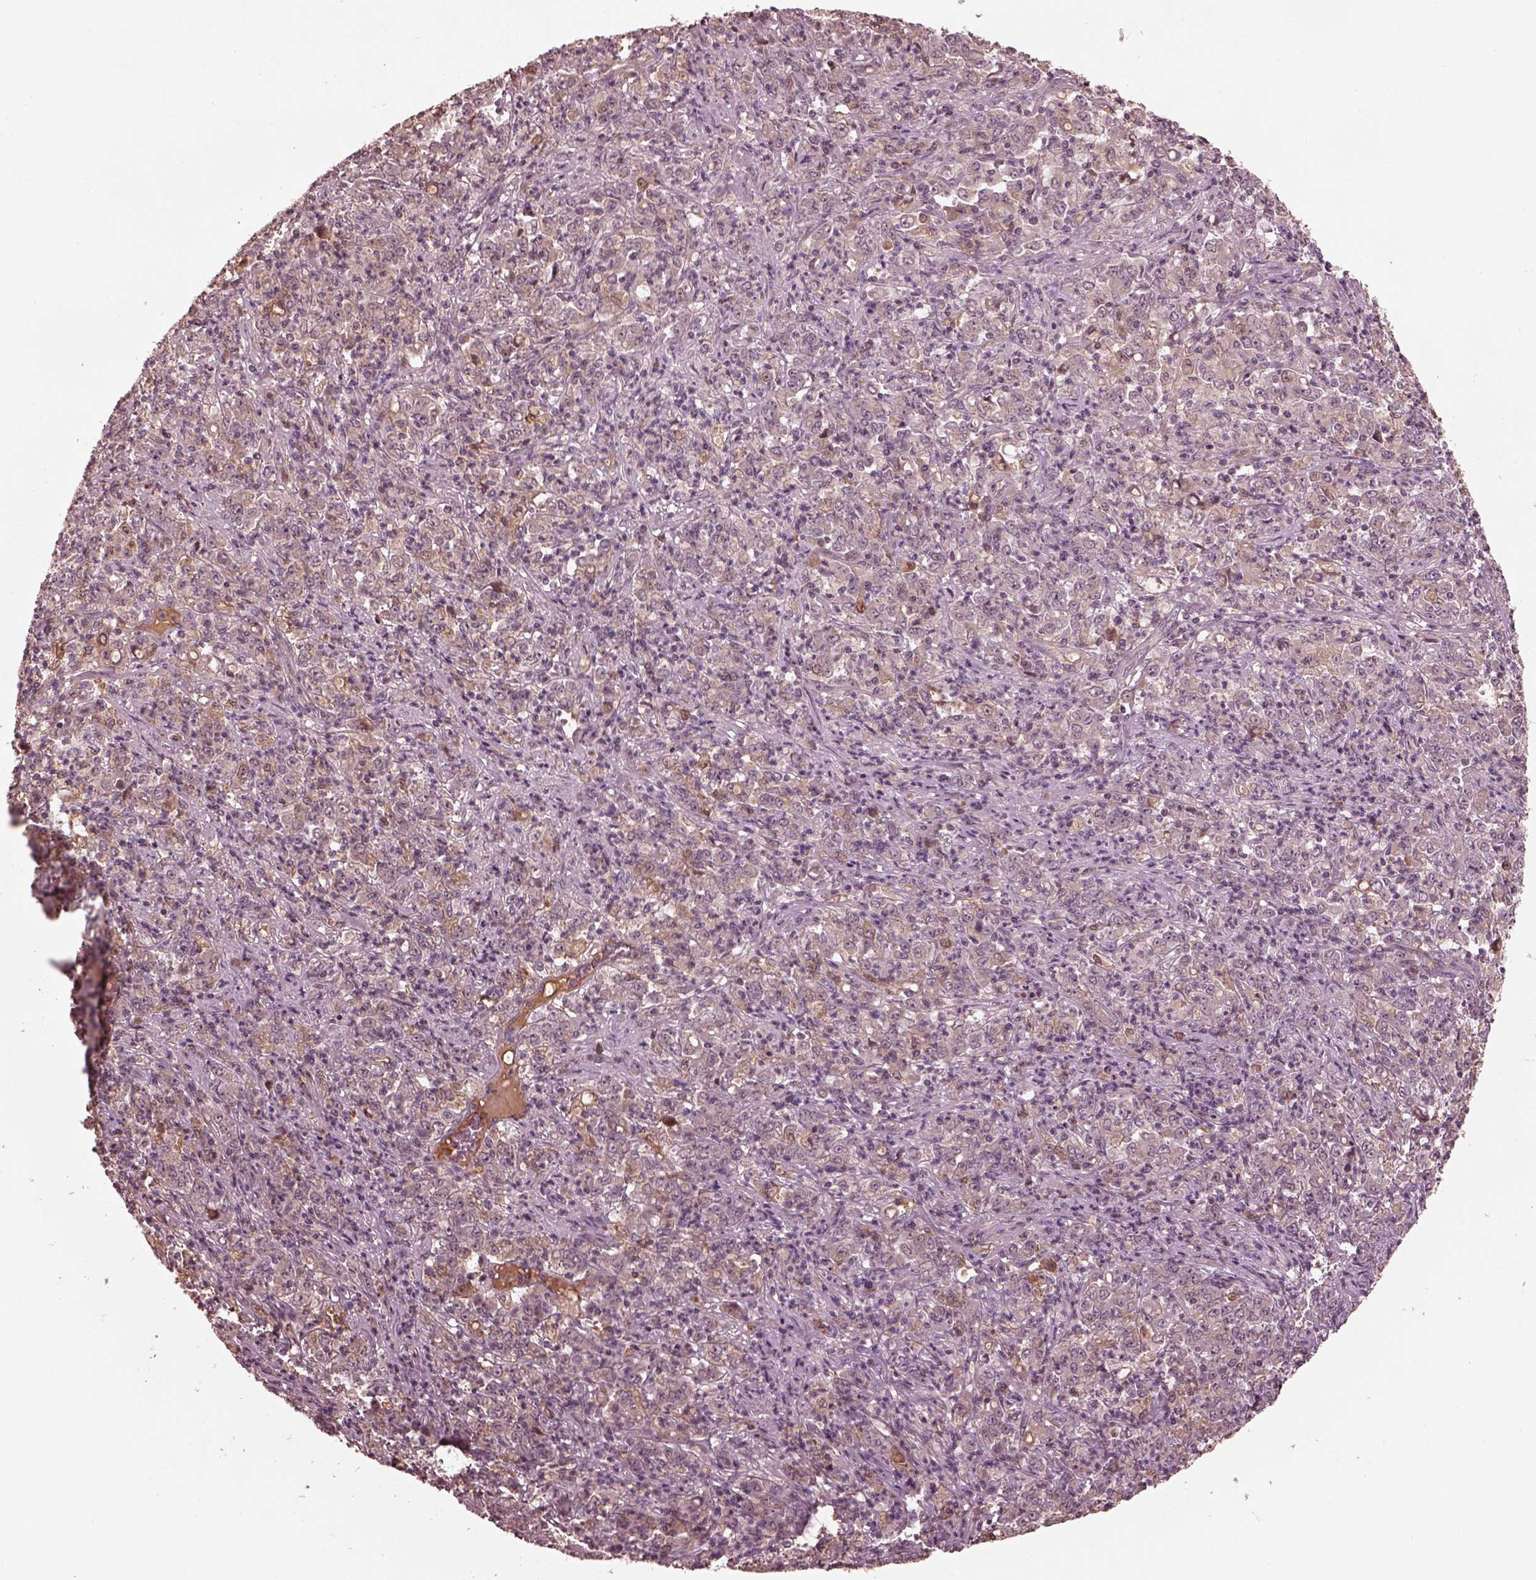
{"staining": {"intensity": "negative", "quantity": "none", "location": "none"}, "tissue": "stomach cancer", "cell_type": "Tumor cells", "image_type": "cancer", "snomed": [{"axis": "morphology", "description": "Adenocarcinoma, NOS"}, {"axis": "topography", "description": "Stomach, lower"}], "caption": "DAB (3,3'-diaminobenzidine) immunohistochemical staining of human stomach adenocarcinoma displays no significant staining in tumor cells. Nuclei are stained in blue.", "gene": "TF", "patient": {"sex": "female", "age": 71}}